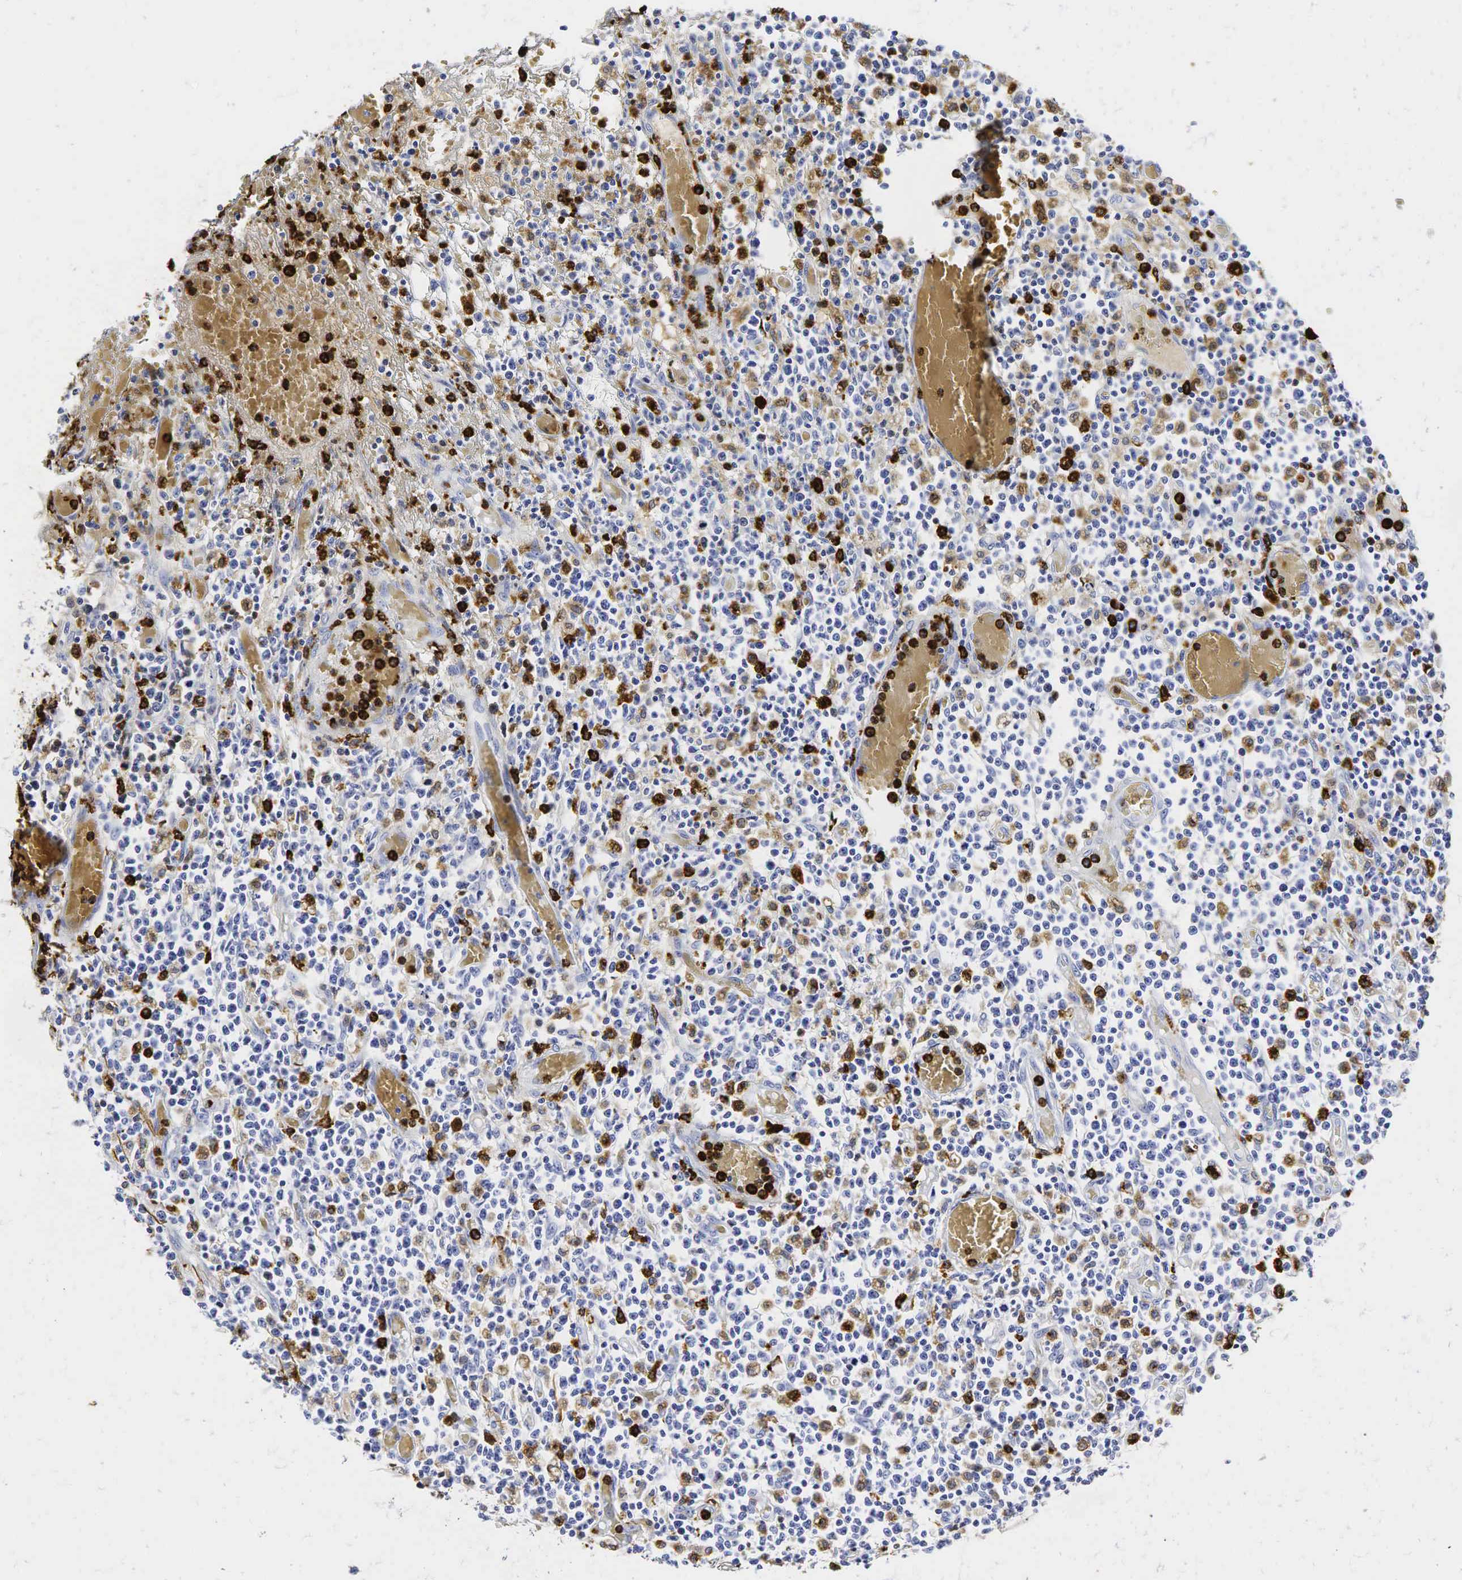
{"staining": {"intensity": "strong", "quantity": "<25%", "location": "cytoplasmic/membranous"}, "tissue": "lymphoma", "cell_type": "Tumor cells", "image_type": "cancer", "snomed": [{"axis": "morphology", "description": "Malignant lymphoma, non-Hodgkin's type, High grade"}, {"axis": "topography", "description": "Colon"}], "caption": "Immunohistochemical staining of high-grade malignant lymphoma, non-Hodgkin's type exhibits medium levels of strong cytoplasmic/membranous expression in approximately <25% of tumor cells.", "gene": "LYZ", "patient": {"sex": "male", "age": 82}}